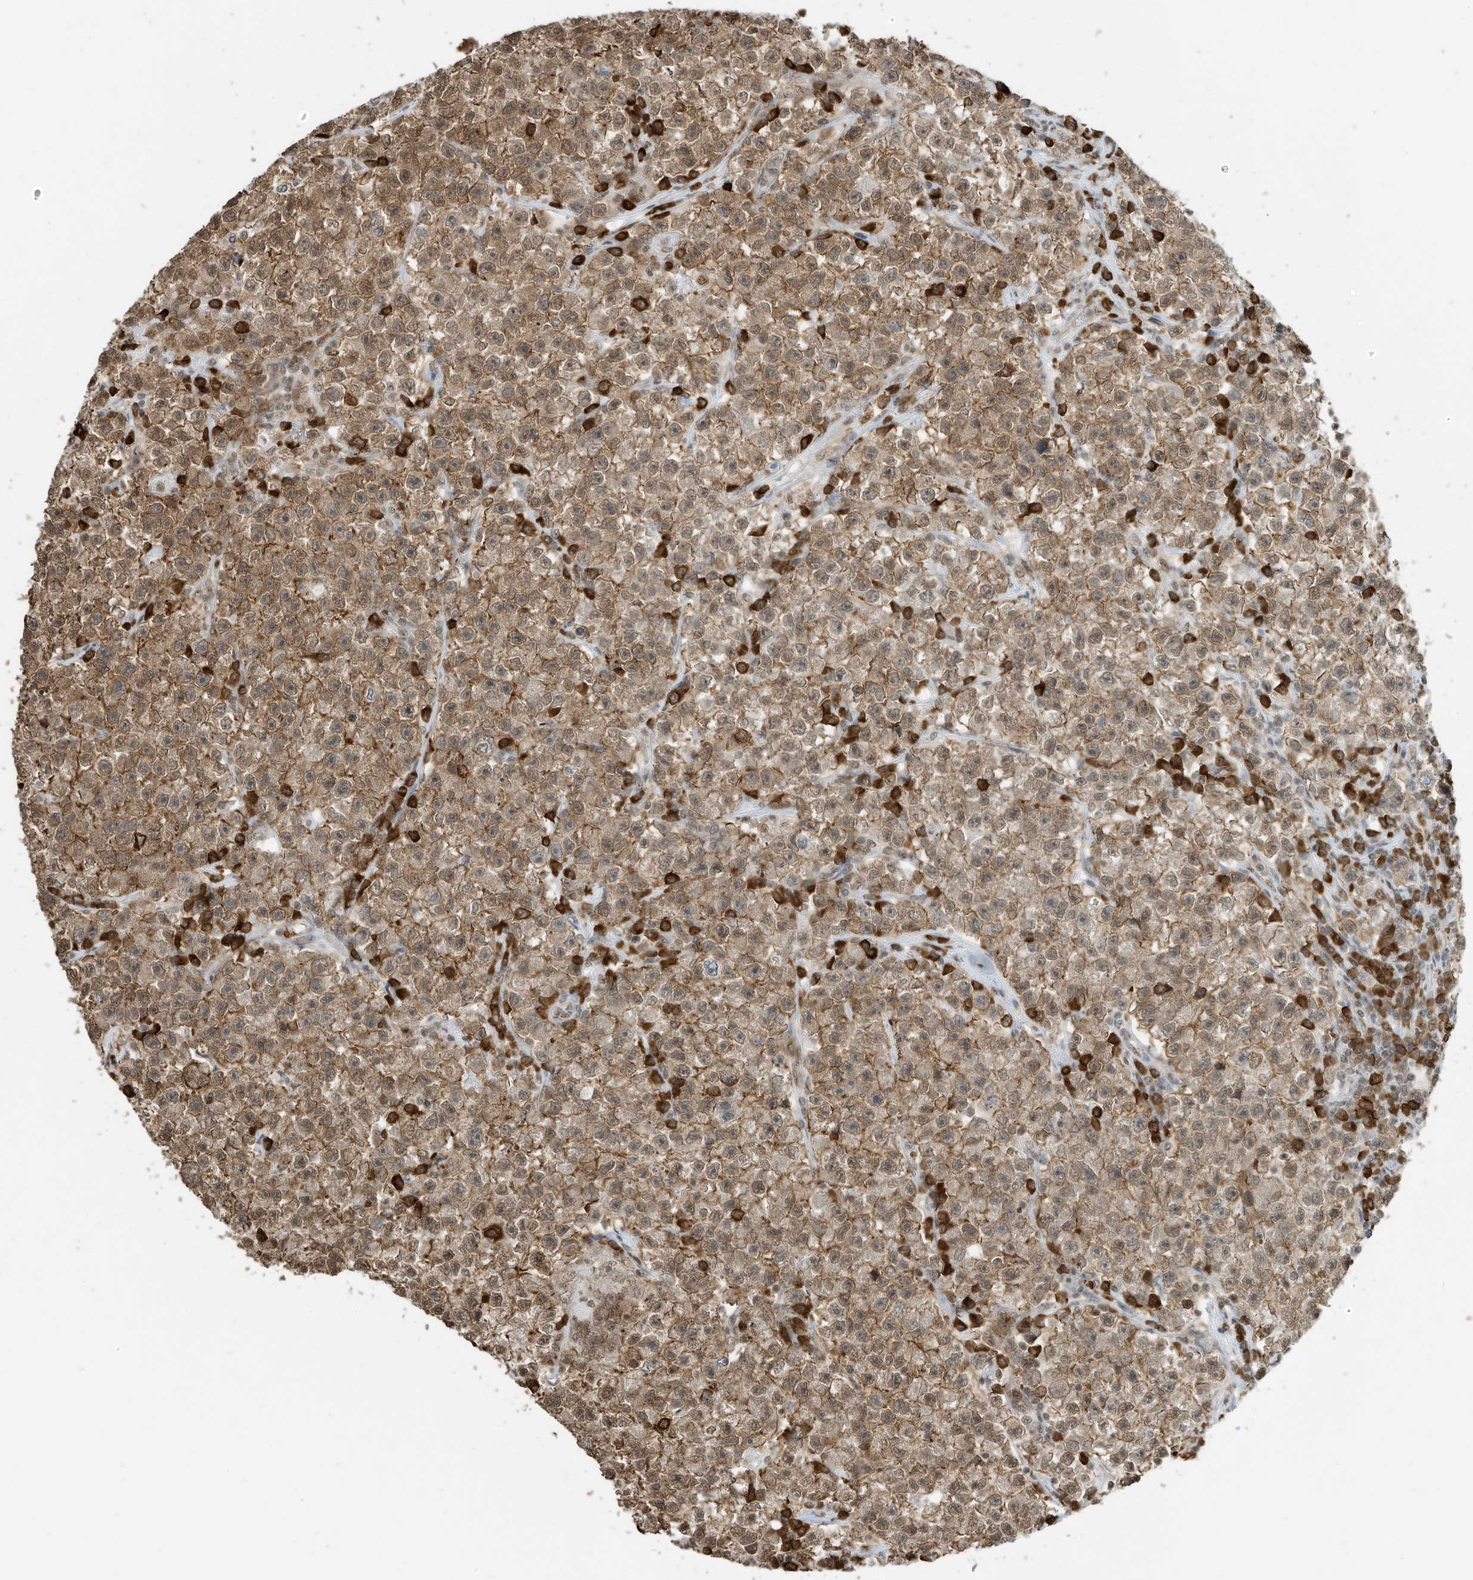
{"staining": {"intensity": "moderate", "quantity": ">75%", "location": "cytoplasmic/membranous"}, "tissue": "testis cancer", "cell_type": "Tumor cells", "image_type": "cancer", "snomed": [{"axis": "morphology", "description": "Seminoma, NOS"}, {"axis": "topography", "description": "Testis"}], "caption": "High-magnification brightfield microscopy of seminoma (testis) stained with DAB (brown) and counterstained with hematoxylin (blue). tumor cells exhibit moderate cytoplasmic/membranous positivity is present in about>75% of cells.", "gene": "ZNF195", "patient": {"sex": "male", "age": 22}}